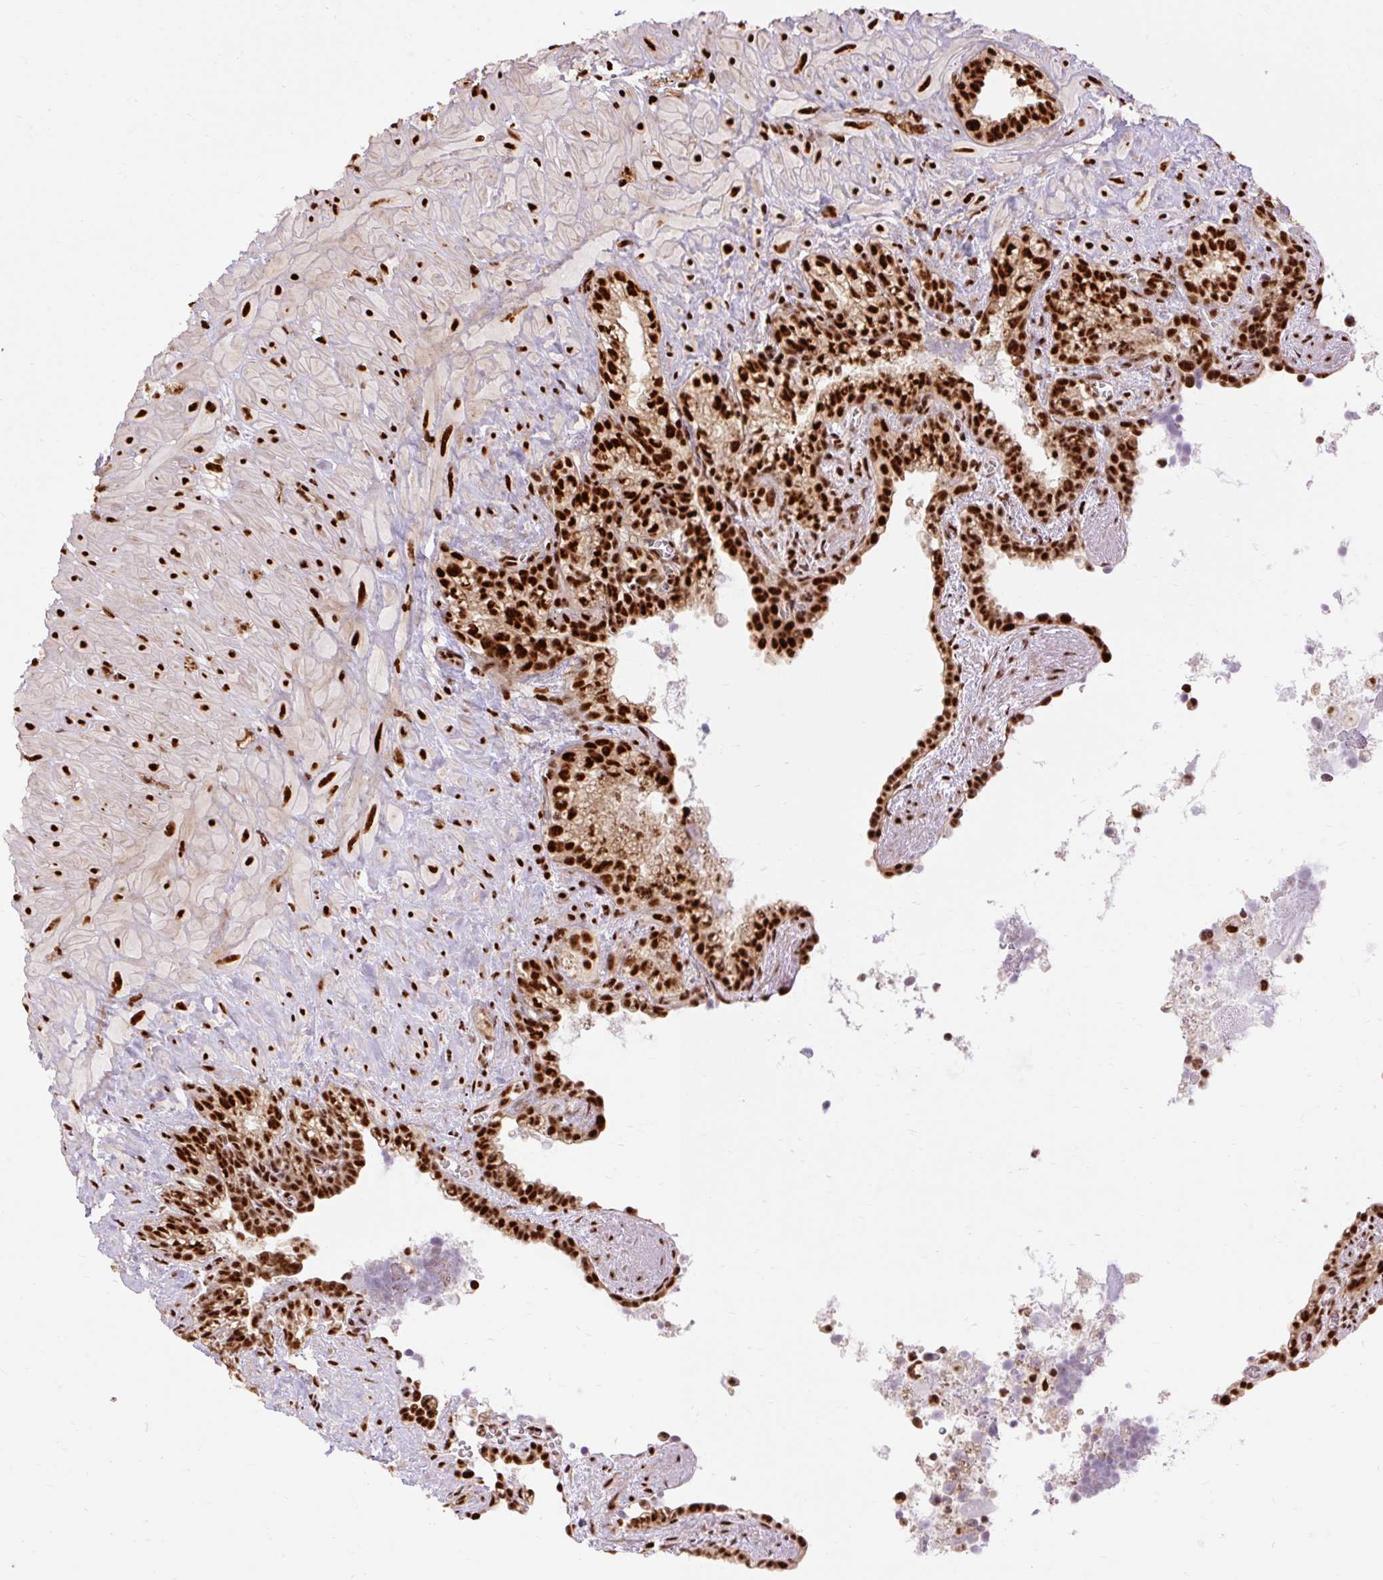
{"staining": {"intensity": "strong", "quantity": ">75%", "location": "nuclear"}, "tissue": "seminal vesicle", "cell_type": "Glandular cells", "image_type": "normal", "snomed": [{"axis": "morphology", "description": "Normal tissue, NOS"}, {"axis": "topography", "description": "Seminal veicle"}], "caption": "Unremarkable seminal vesicle was stained to show a protein in brown. There is high levels of strong nuclear expression in about >75% of glandular cells.", "gene": "MECOM", "patient": {"sex": "male", "age": 76}}